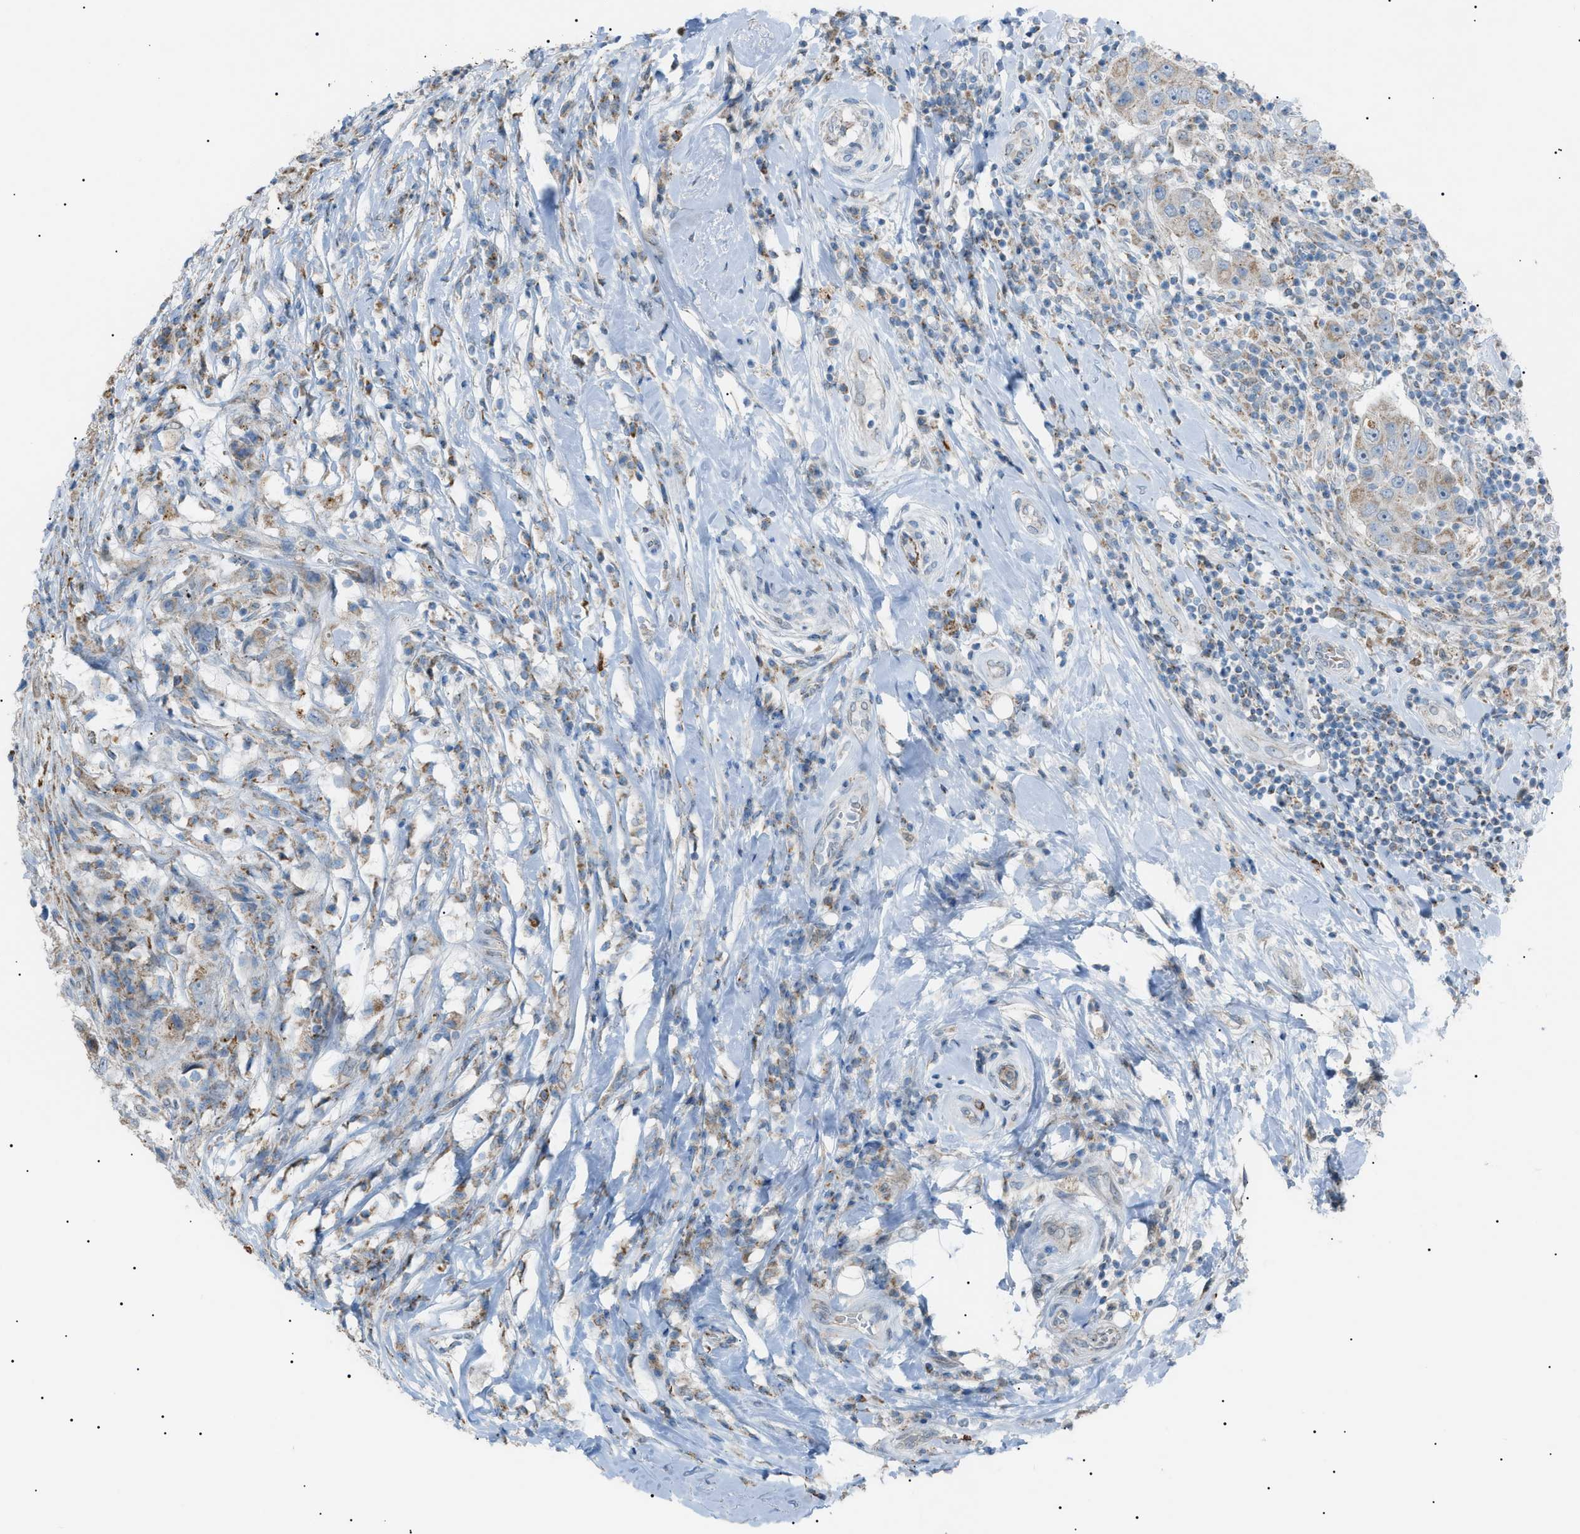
{"staining": {"intensity": "weak", "quantity": "<25%", "location": "cytoplasmic/membranous"}, "tissue": "breast cancer", "cell_type": "Tumor cells", "image_type": "cancer", "snomed": [{"axis": "morphology", "description": "Duct carcinoma"}, {"axis": "topography", "description": "Breast"}], "caption": "Protein analysis of breast cancer shows no significant expression in tumor cells.", "gene": "ZNF516", "patient": {"sex": "female", "age": 27}}